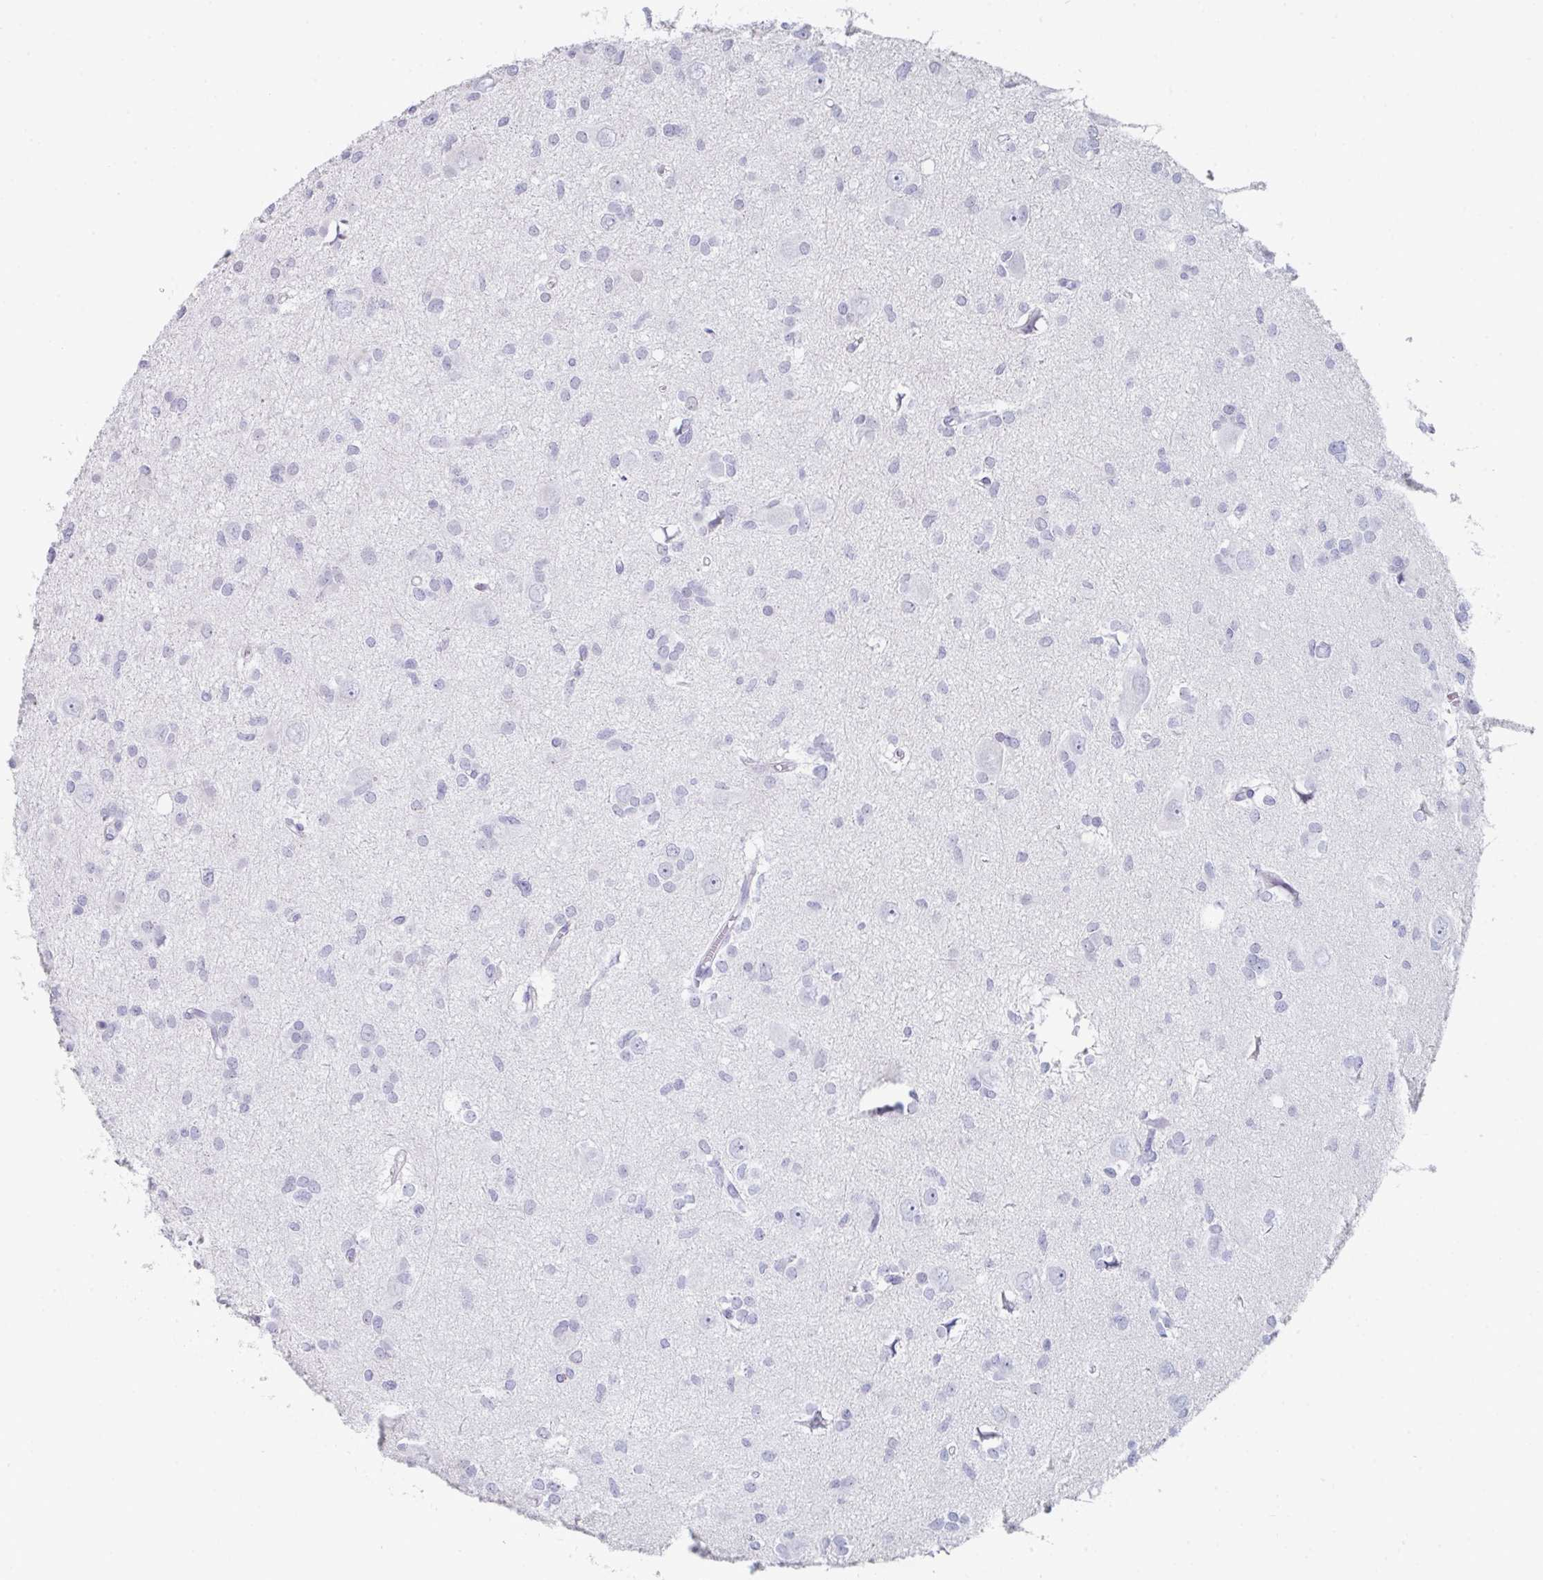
{"staining": {"intensity": "negative", "quantity": "none", "location": "none"}, "tissue": "glioma", "cell_type": "Tumor cells", "image_type": "cancer", "snomed": [{"axis": "morphology", "description": "Glioma, malignant, High grade"}, {"axis": "topography", "description": "Brain"}], "caption": "This histopathology image is of glioma stained with IHC to label a protein in brown with the nuclei are counter-stained blue. There is no positivity in tumor cells.", "gene": "RUBCN", "patient": {"sex": "male", "age": 23}}